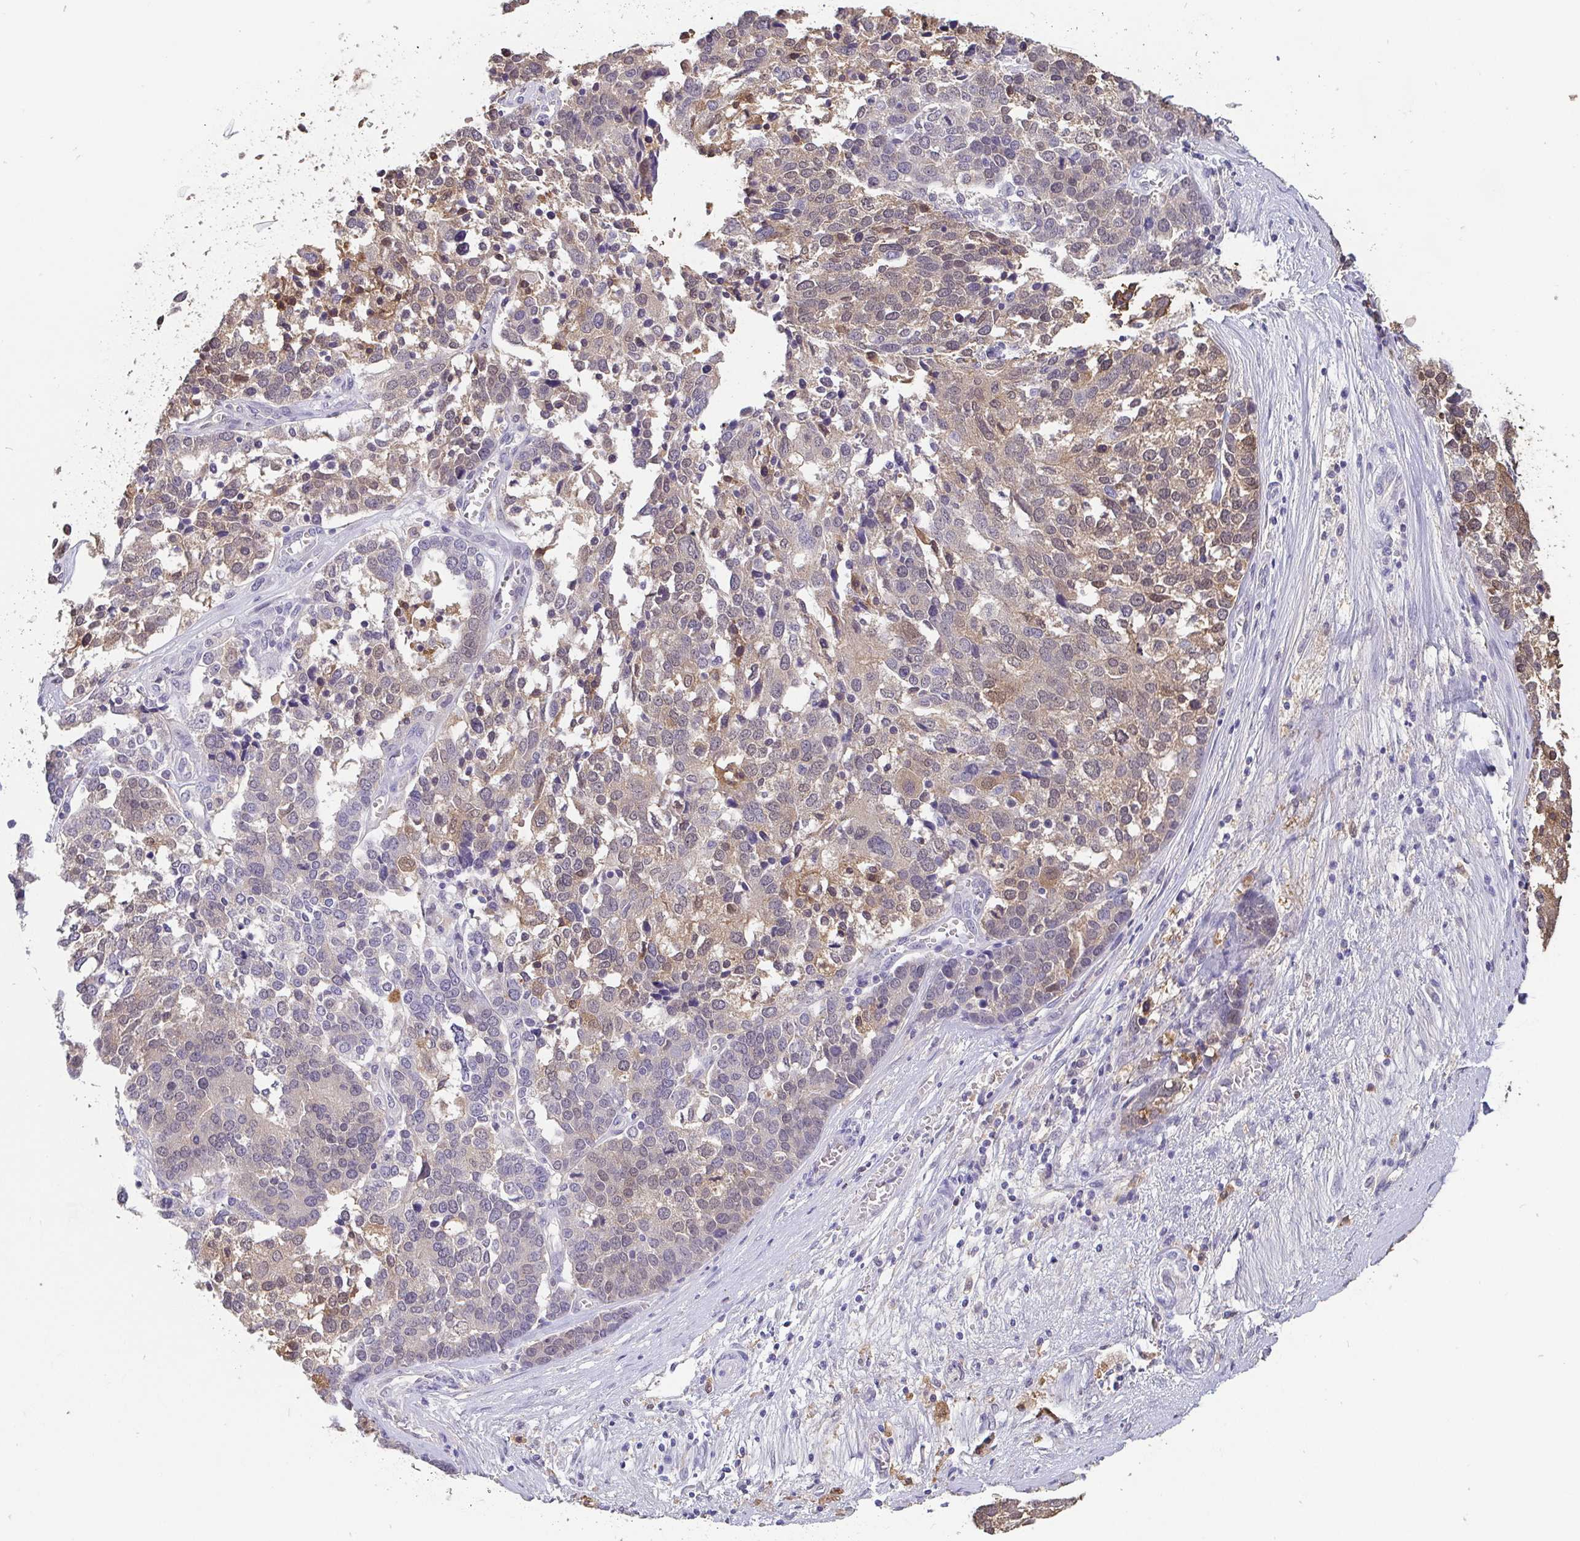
{"staining": {"intensity": "weak", "quantity": "25%-75%", "location": "nuclear"}, "tissue": "ovarian cancer", "cell_type": "Tumor cells", "image_type": "cancer", "snomed": [{"axis": "morphology", "description": "Cystadenocarcinoma, serous, NOS"}, {"axis": "topography", "description": "Ovary"}], "caption": "IHC photomicrograph of human ovarian serous cystadenocarcinoma stained for a protein (brown), which displays low levels of weak nuclear positivity in about 25%-75% of tumor cells.", "gene": "IDH1", "patient": {"sex": "female", "age": 44}}